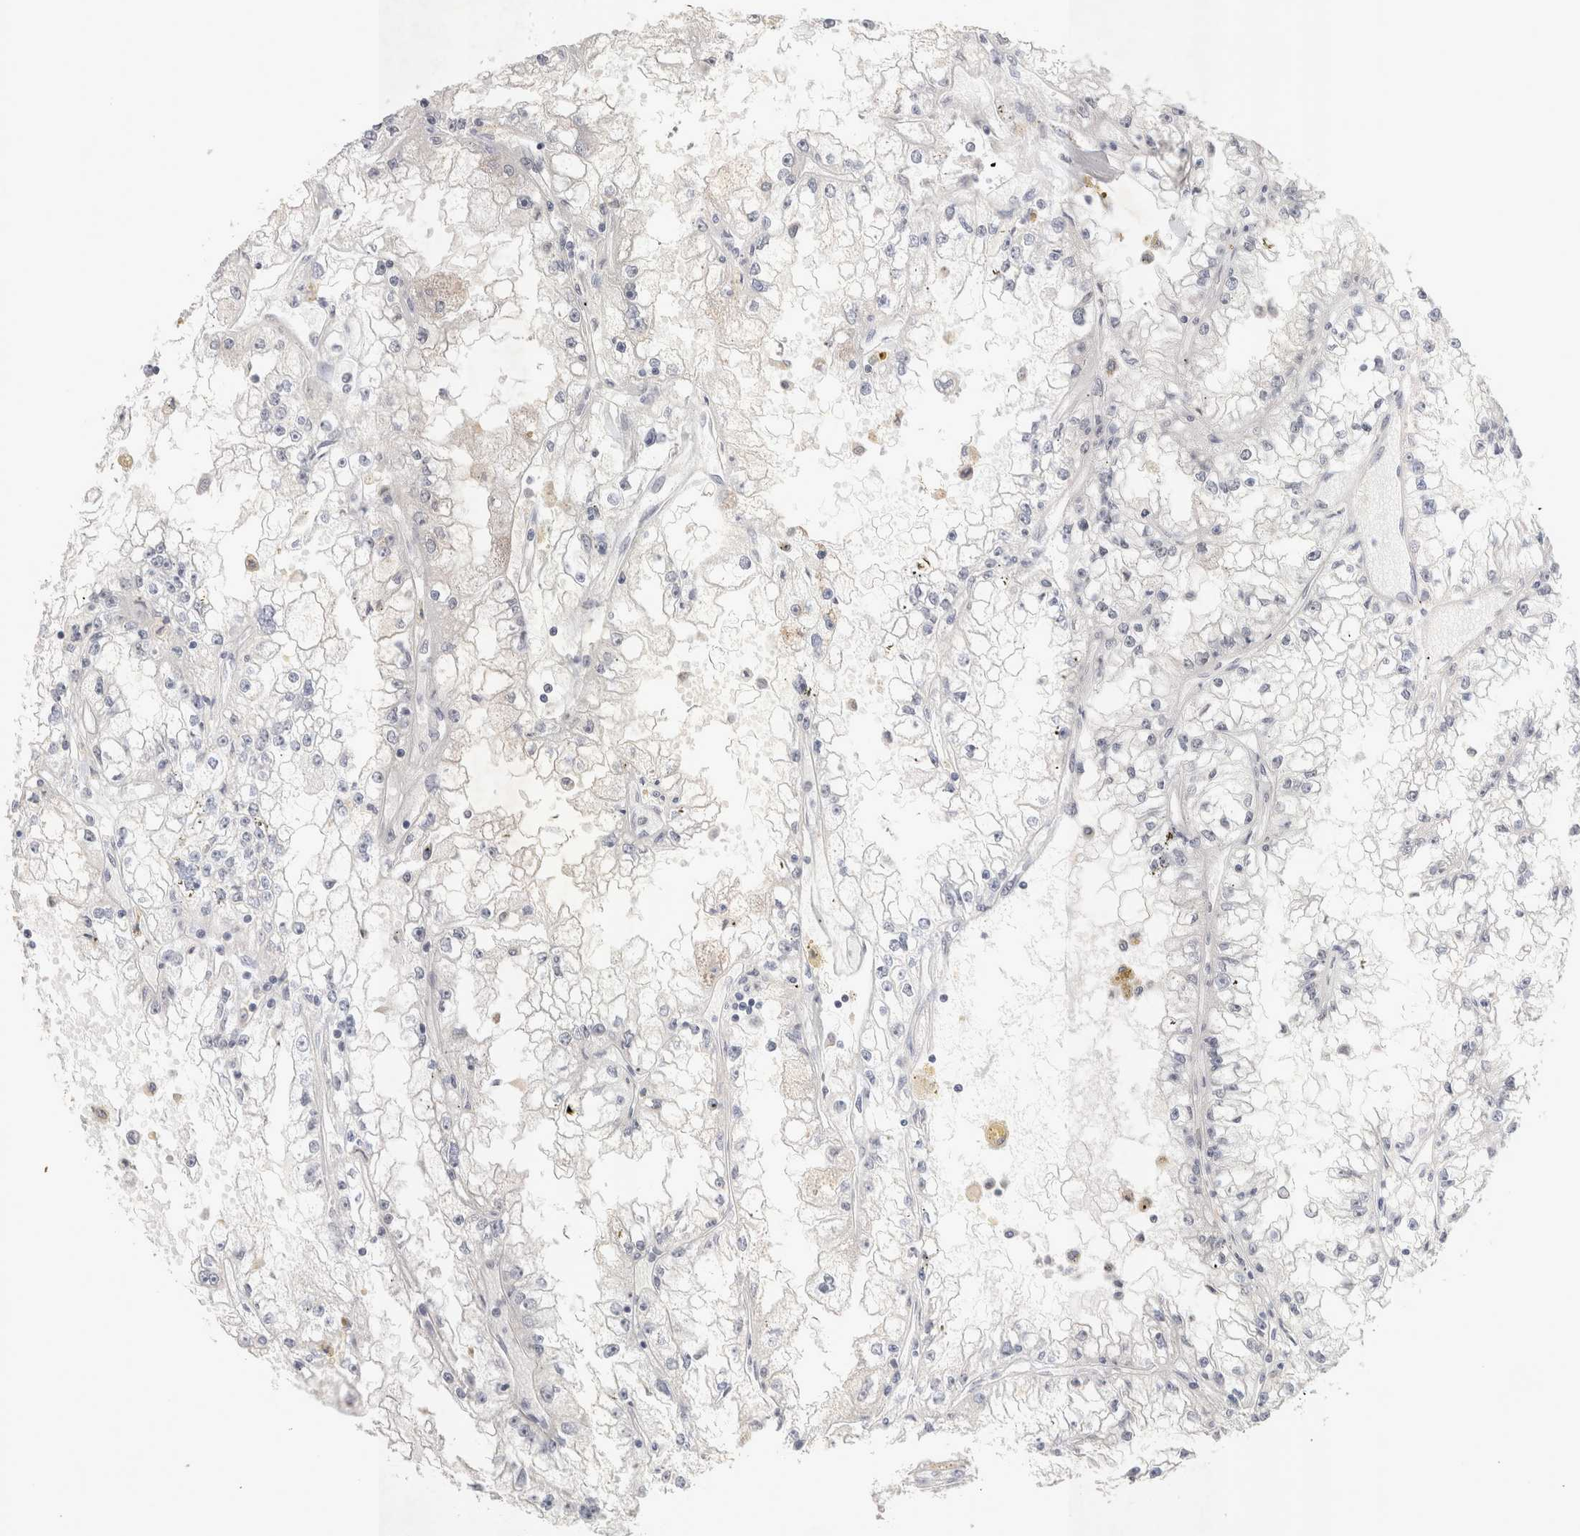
{"staining": {"intensity": "negative", "quantity": "none", "location": "none"}, "tissue": "renal cancer", "cell_type": "Tumor cells", "image_type": "cancer", "snomed": [{"axis": "morphology", "description": "Adenocarcinoma, NOS"}, {"axis": "topography", "description": "Kidney"}], "caption": "Immunohistochemistry of renal cancer (adenocarcinoma) exhibits no positivity in tumor cells.", "gene": "RECQL4", "patient": {"sex": "male", "age": 56}}